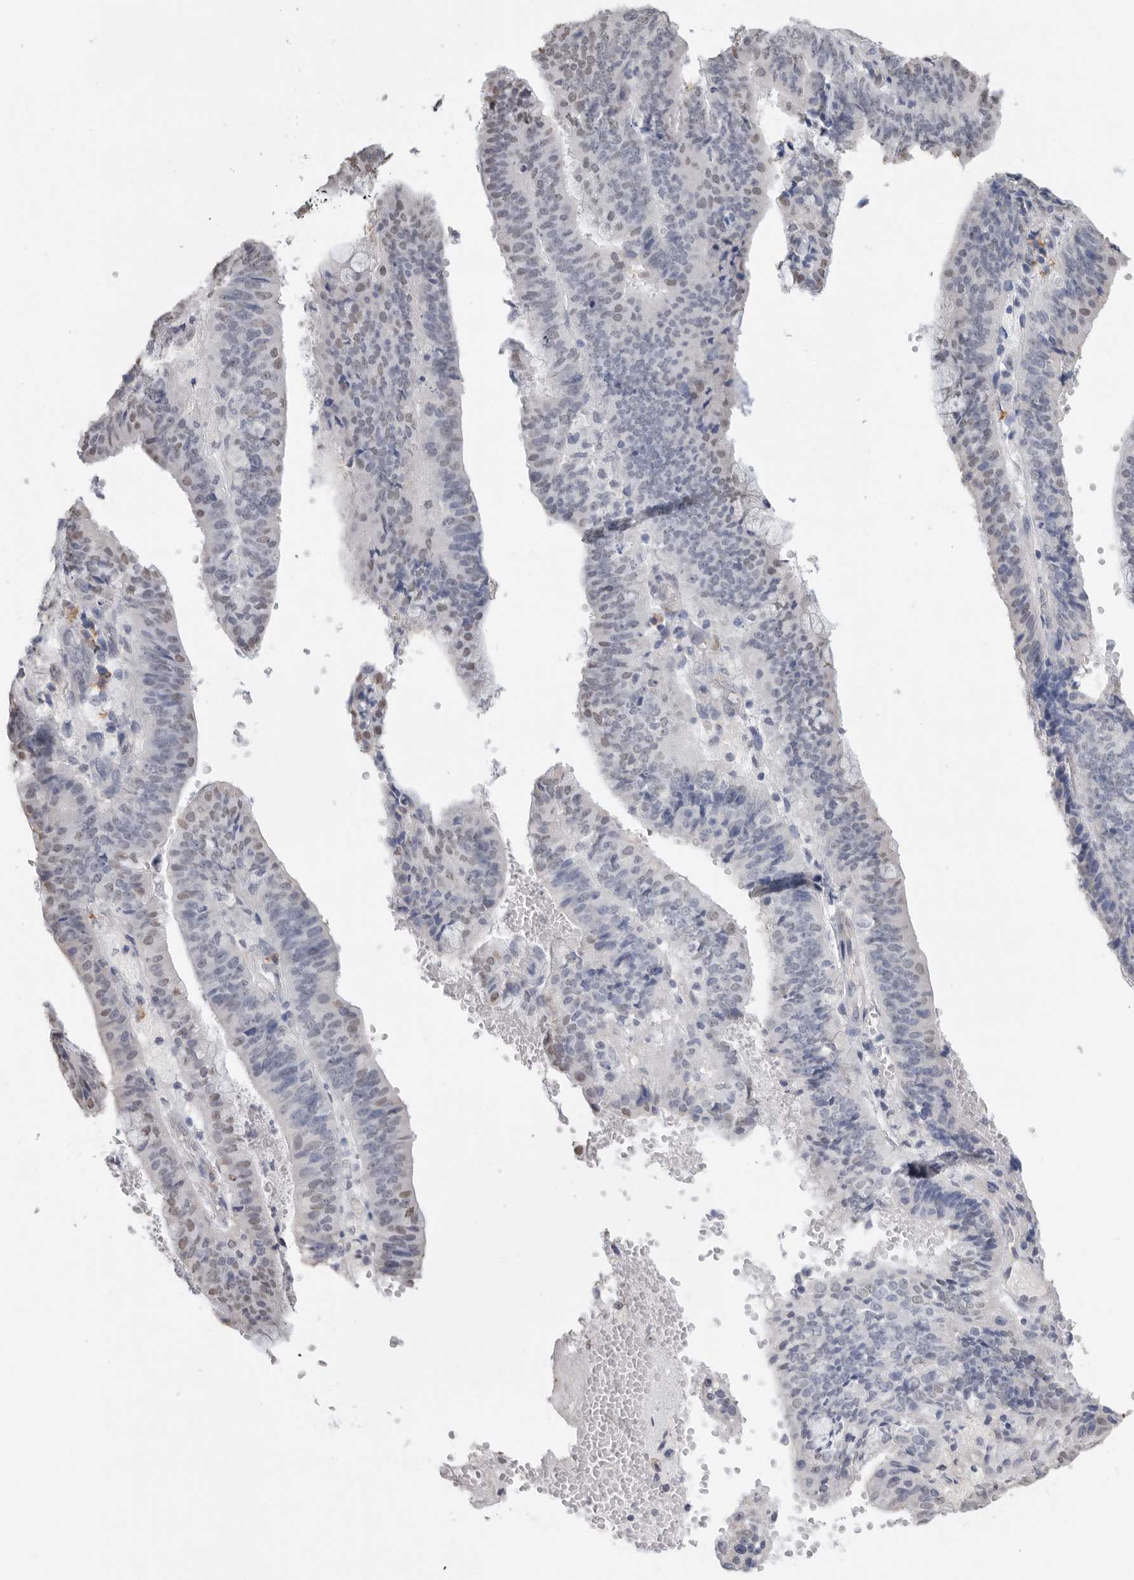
{"staining": {"intensity": "weak", "quantity": "25%-75%", "location": "nuclear"}, "tissue": "endometrial cancer", "cell_type": "Tumor cells", "image_type": "cancer", "snomed": [{"axis": "morphology", "description": "Adenocarcinoma, NOS"}, {"axis": "topography", "description": "Endometrium"}], "caption": "Immunohistochemical staining of endometrial cancer (adenocarcinoma) shows weak nuclear protein staining in about 25%-75% of tumor cells. (DAB (3,3'-diaminobenzidine) = brown stain, brightfield microscopy at high magnification).", "gene": "ARHGEF10", "patient": {"sex": "female", "age": 63}}